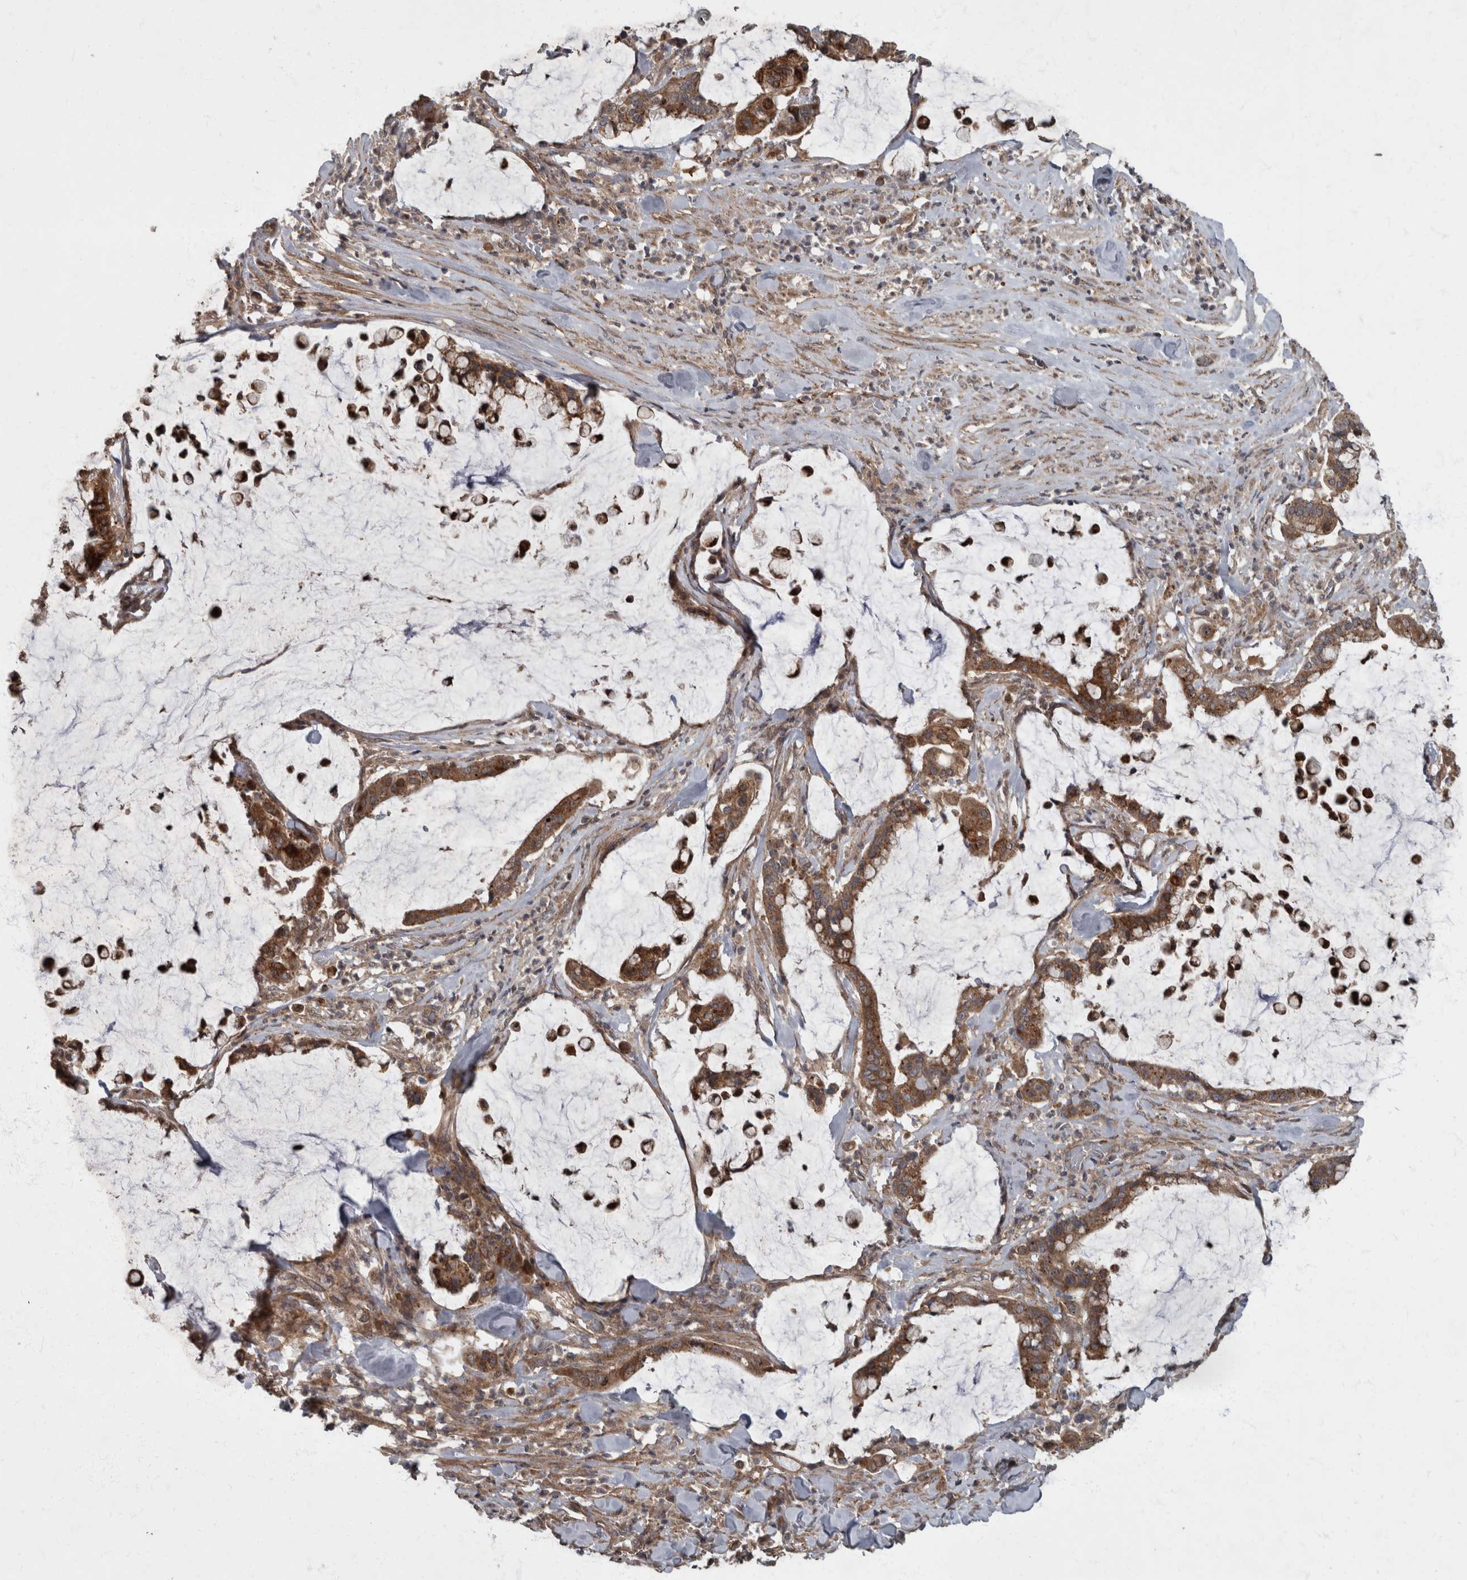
{"staining": {"intensity": "moderate", "quantity": ">75%", "location": "cytoplasmic/membranous"}, "tissue": "pancreatic cancer", "cell_type": "Tumor cells", "image_type": "cancer", "snomed": [{"axis": "morphology", "description": "Adenocarcinoma, NOS"}, {"axis": "topography", "description": "Pancreas"}], "caption": "Human pancreatic cancer (adenocarcinoma) stained with a protein marker shows moderate staining in tumor cells.", "gene": "VEGFD", "patient": {"sex": "male", "age": 41}}